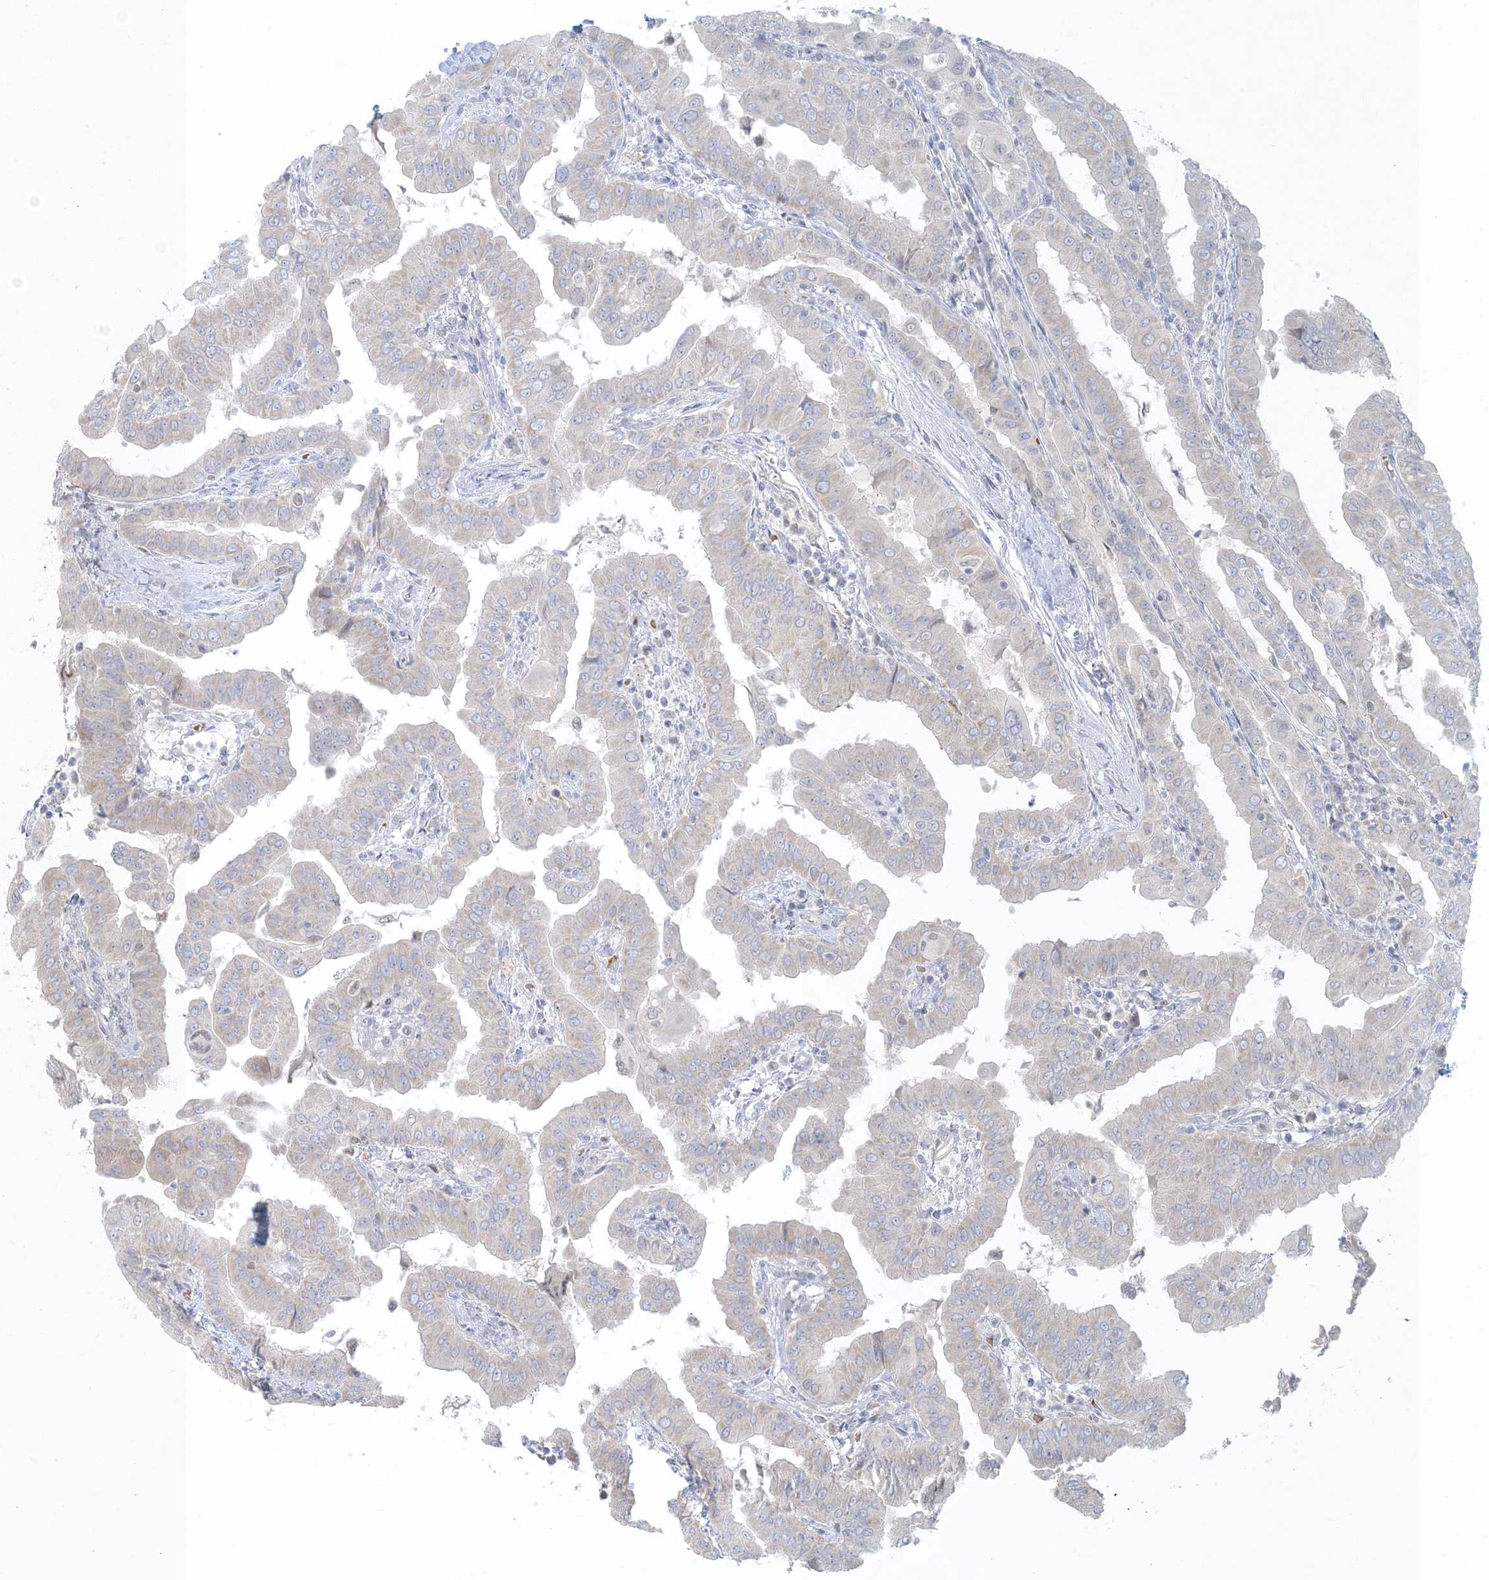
{"staining": {"intensity": "negative", "quantity": "none", "location": "none"}, "tissue": "thyroid cancer", "cell_type": "Tumor cells", "image_type": "cancer", "snomed": [{"axis": "morphology", "description": "Papillary adenocarcinoma, NOS"}, {"axis": "topography", "description": "Thyroid gland"}], "caption": "The photomicrograph reveals no significant positivity in tumor cells of thyroid cancer (papillary adenocarcinoma).", "gene": "CTDNEP1", "patient": {"sex": "male", "age": 33}}